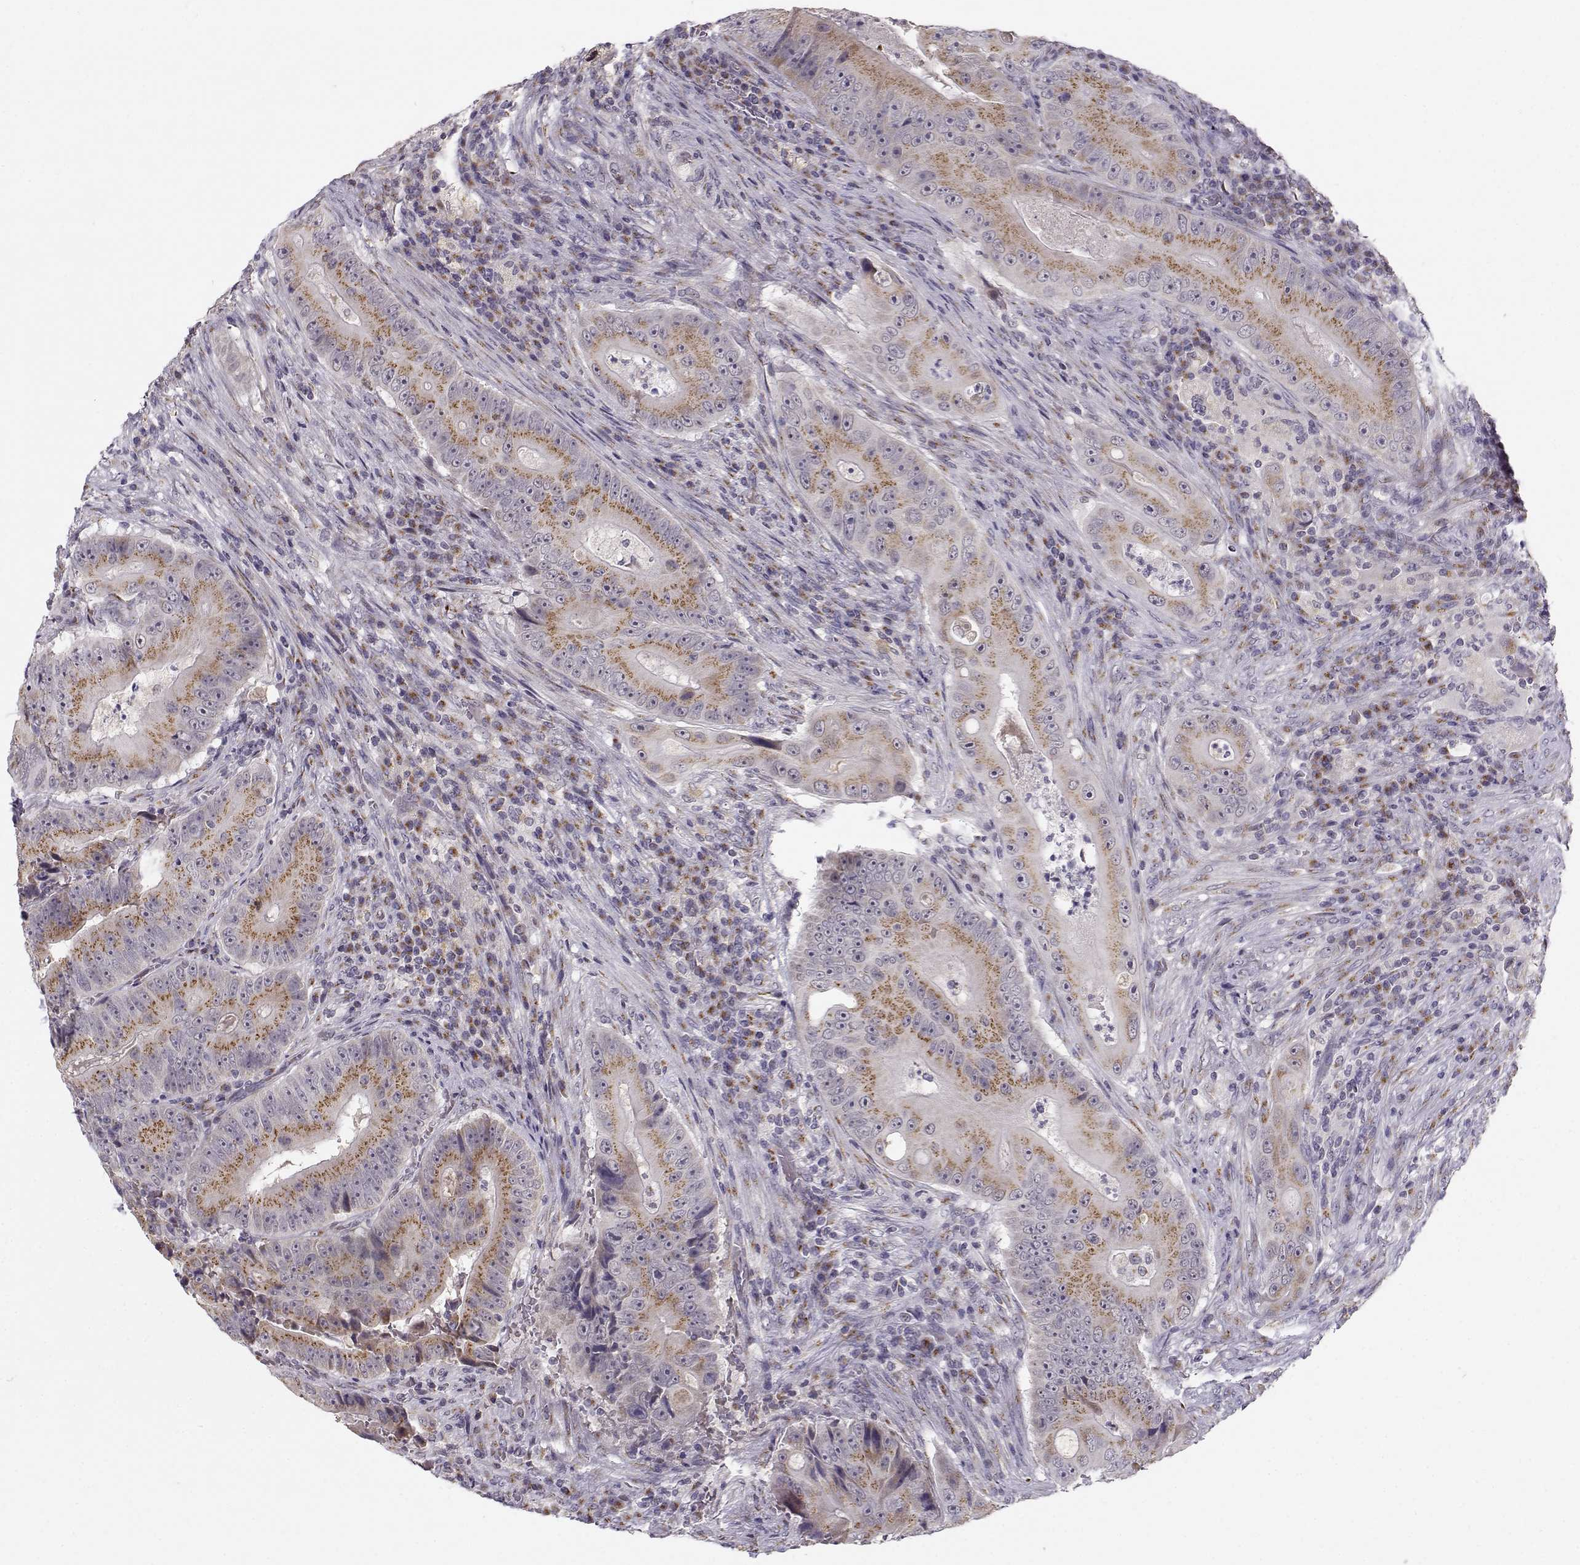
{"staining": {"intensity": "moderate", "quantity": ">75%", "location": "cytoplasmic/membranous,nuclear"}, "tissue": "colorectal cancer", "cell_type": "Tumor cells", "image_type": "cancer", "snomed": [{"axis": "morphology", "description": "Adenocarcinoma, NOS"}, {"axis": "topography", "description": "Colon"}], "caption": "Immunohistochemical staining of adenocarcinoma (colorectal) reveals medium levels of moderate cytoplasmic/membranous and nuclear protein expression in approximately >75% of tumor cells.", "gene": "SLC4A5", "patient": {"sex": "female", "age": 86}}